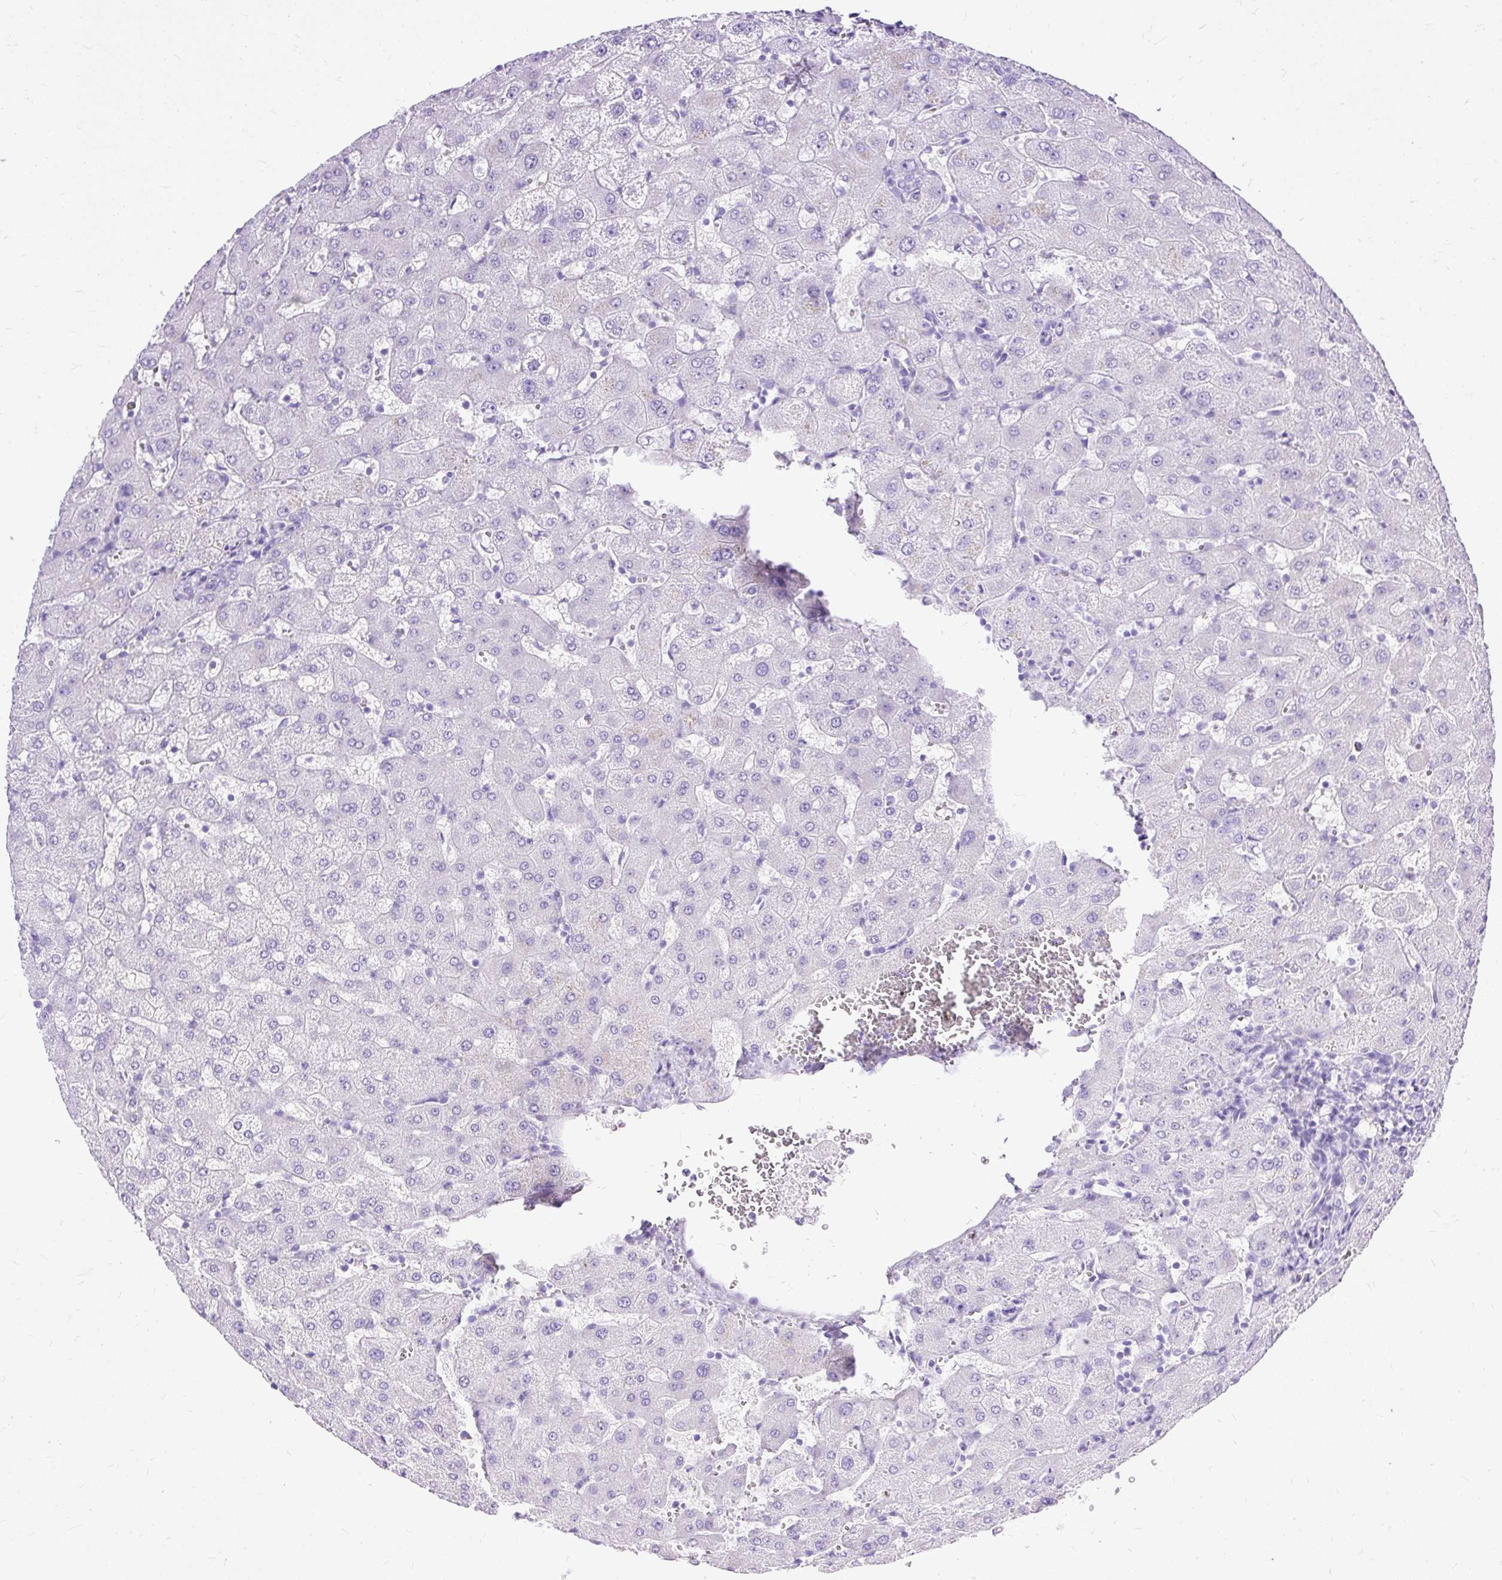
{"staining": {"intensity": "negative", "quantity": "none", "location": "none"}, "tissue": "liver", "cell_type": "Cholangiocytes", "image_type": "normal", "snomed": [{"axis": "morphology", "description": "Normal tissue, NOS"}, {"axis": "topography", "description": "Liver"}], "caption": "Immunohistochemical staining of normal liver exhibits no significant positivity in cholangiocytes. The staining was performed using DAB (3,3'-diaminobenzidine) to visualize the protein expression in brown, while the nuclei were stained in blue with hematoxylin (Magnification: 20x).", "gene": "HEY1", "patient": {"sex": "female", "age": 63}}